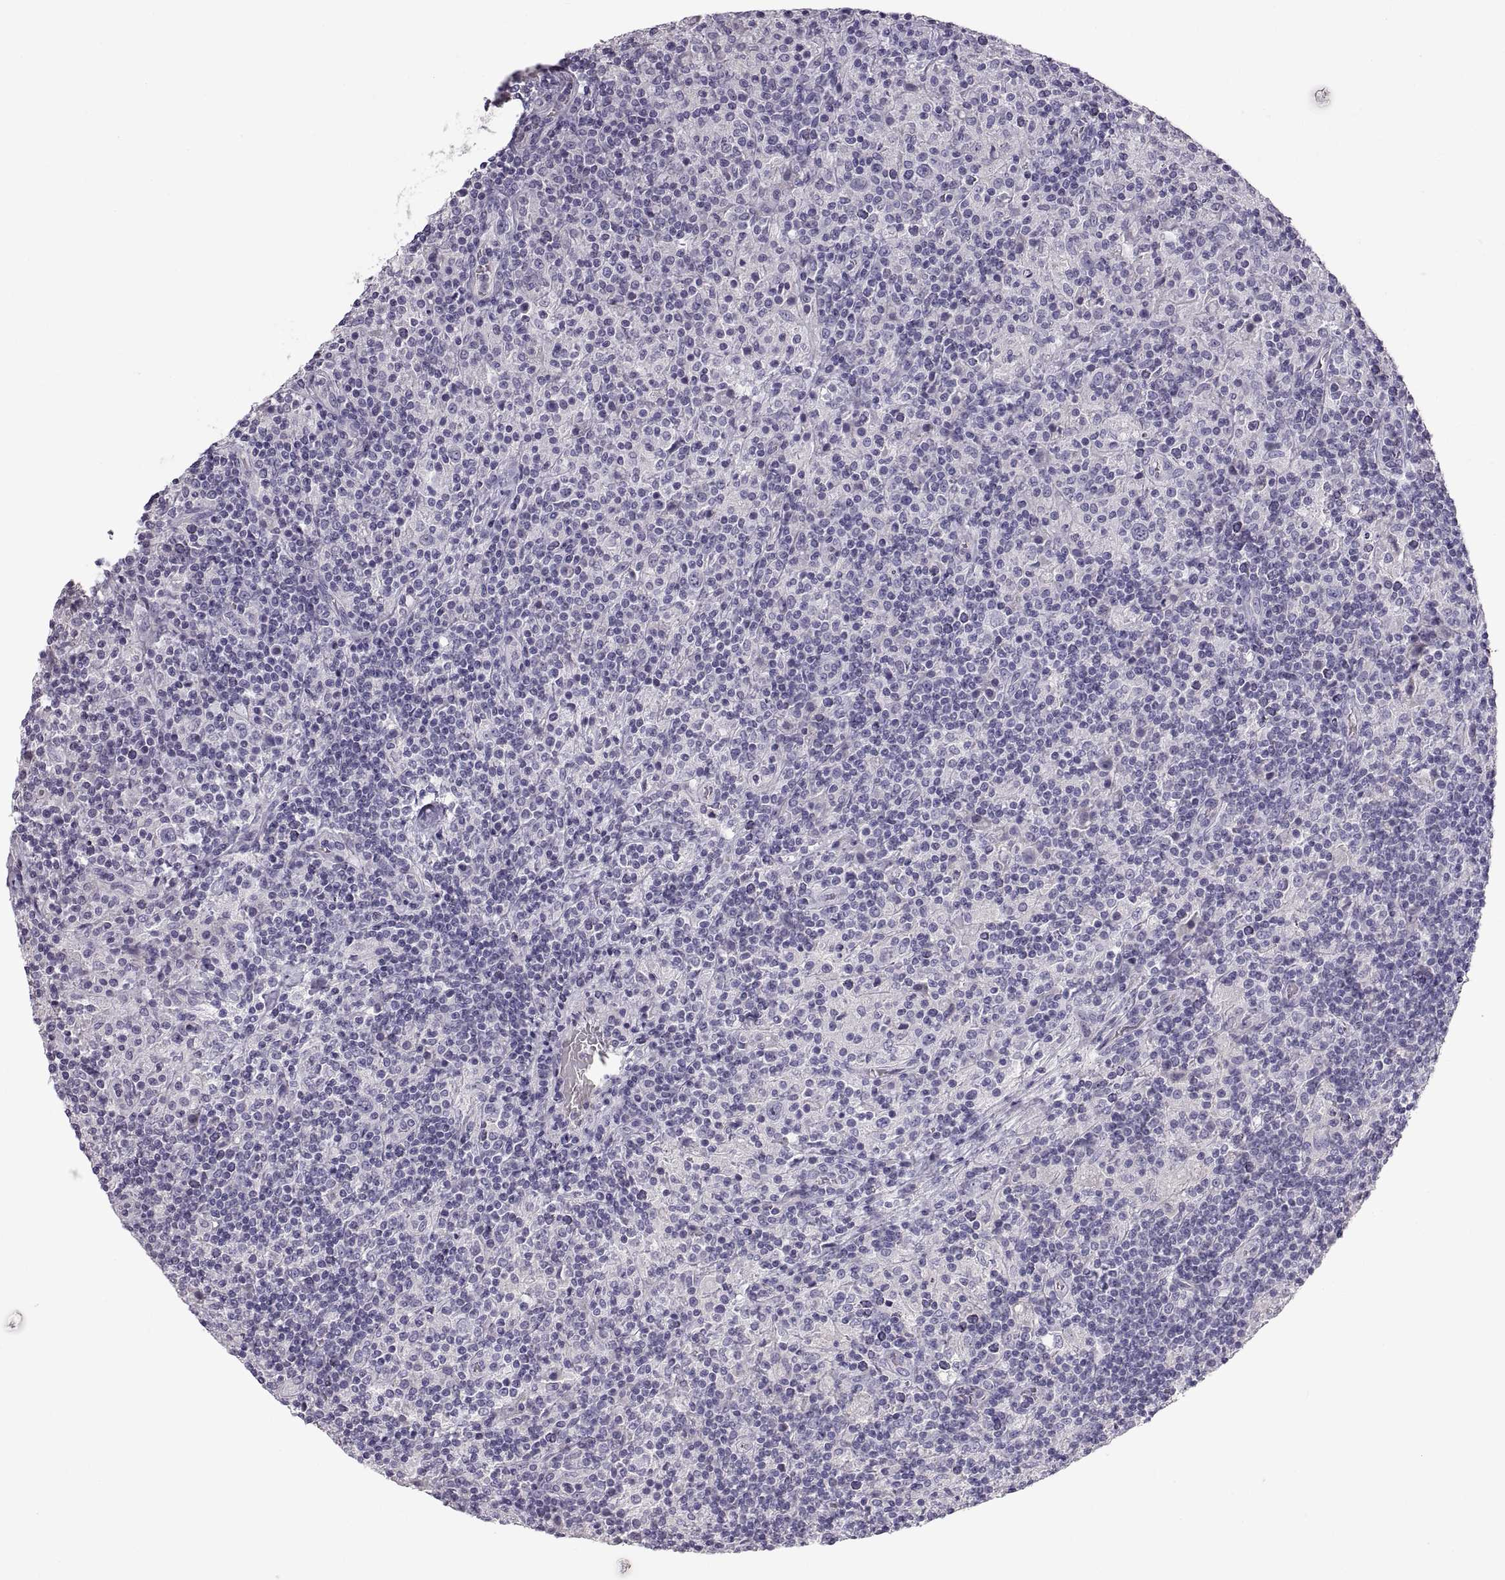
{"staining": {"intensity": "negative", "quantity": "none", "location": "none"}, "tissue": "lymphoma", "cell_type": "Tumor cells", "image_type": "cancer", "snomed": [{"axis": "morphology", "description": "Hodgkin's disease, NOS"}, {"axis": "topography", "description": "Lymph node"}], "caption": "Hodgkin's disease stained for a protein using IHC shows no expression tumor cells.", "gene": "CRYBB3", "patient": {"sex": "male", "age": 70}}